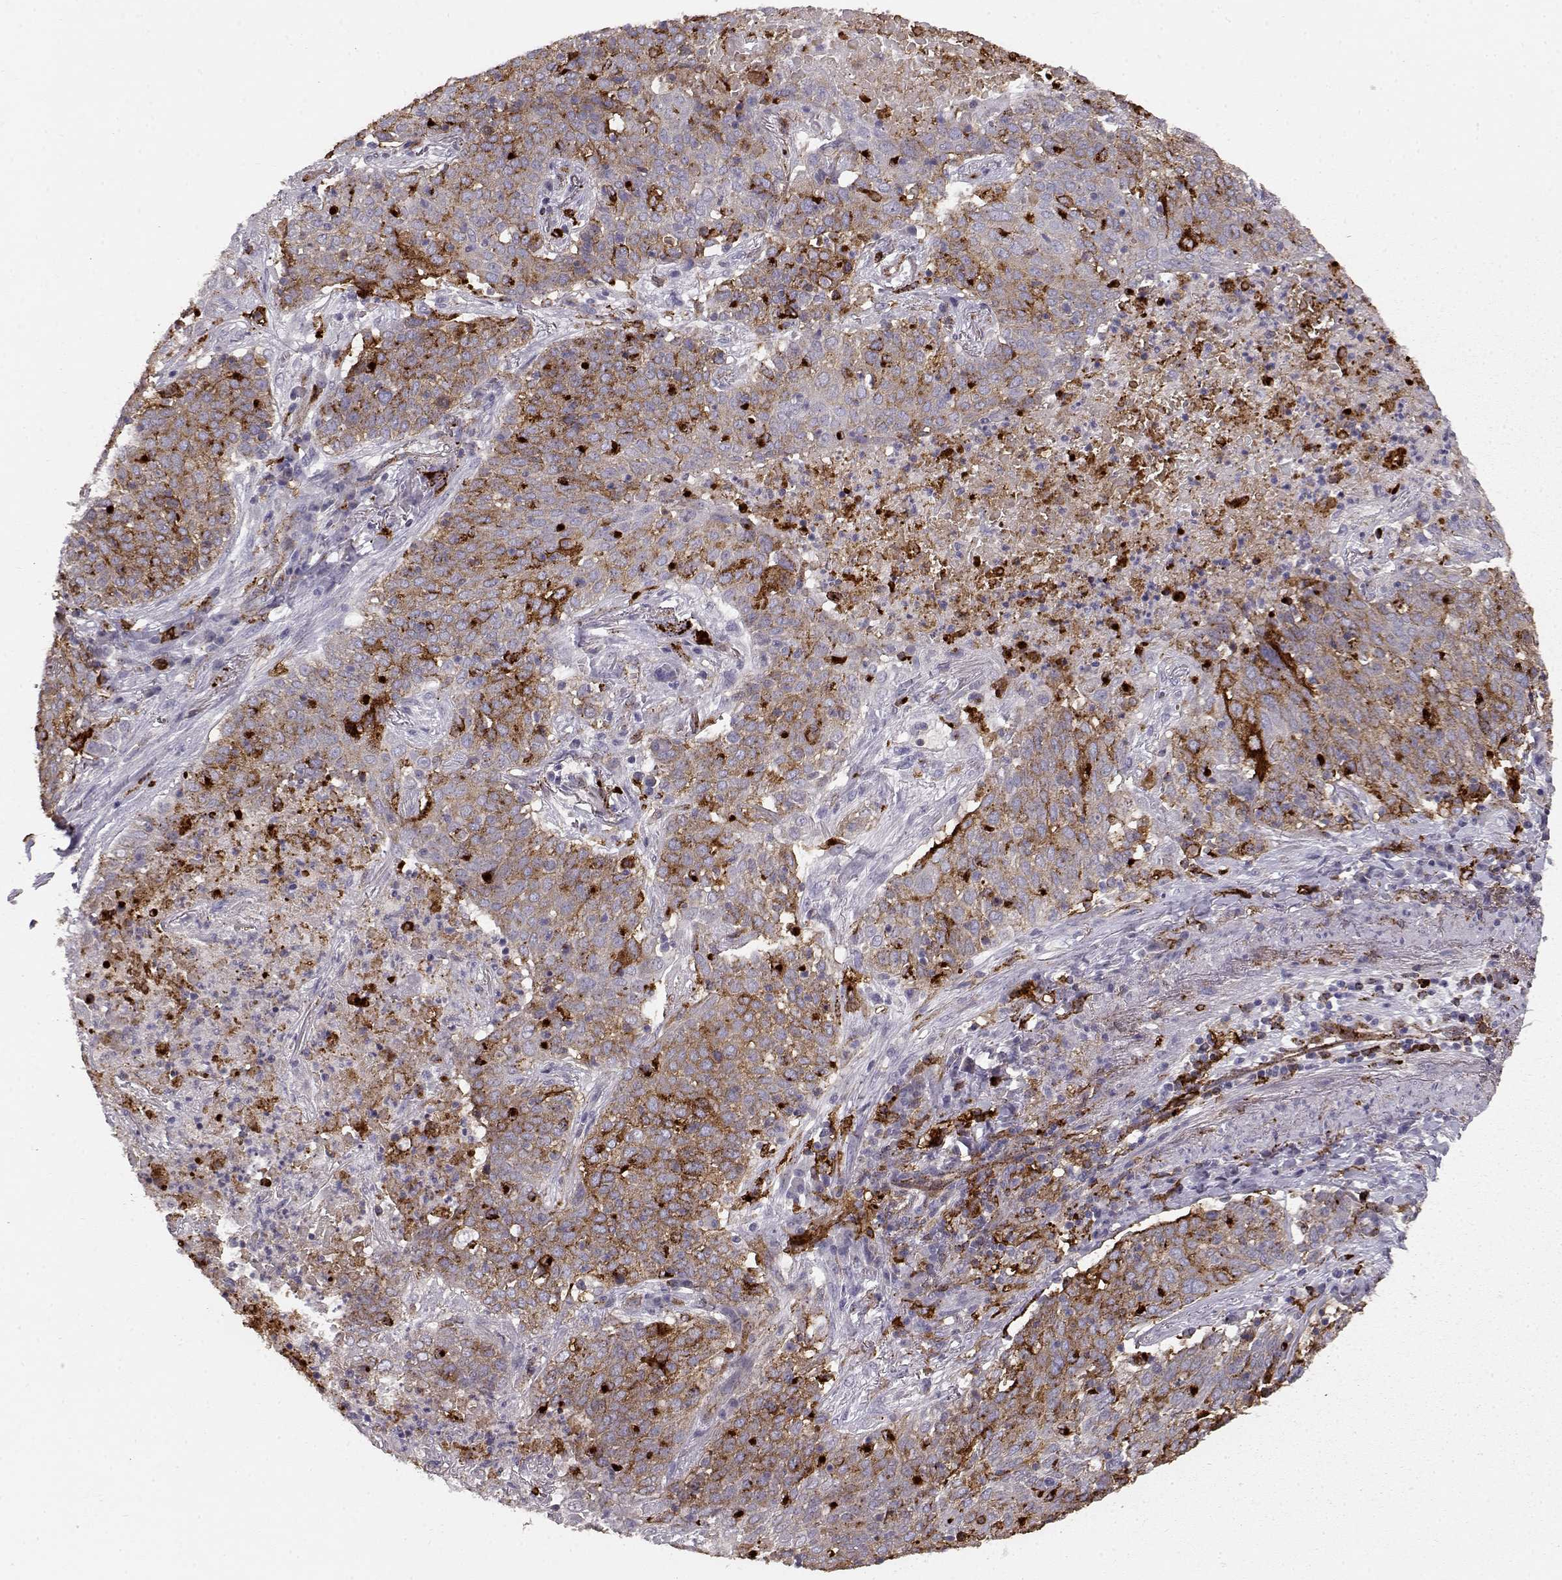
{"staining": {"intensity": "moderate", "quantity": "<25%", "location": "cytoplasmic/membranous"}, "tissue": "lung cancer", "cell_type": "Tumor cells", "image_type": "cancer", "snomed": [{"axis": "morphology", "description": "Squamous cell carcinoma, NOS"}, {"axis": "topography", "description": "Lung"}], "caption": "An immunohistochemistry photomicrograph of tumor tissue is shown. Protein staining in brown labels moderate cytoplasmic/membranous positivity in lung cancer within tumor cells. The protein of interest is shown in brown color, while the nuclei are stained blue.", "gene": "CCNF", "patient": {"sex": "male", "age": 82}}